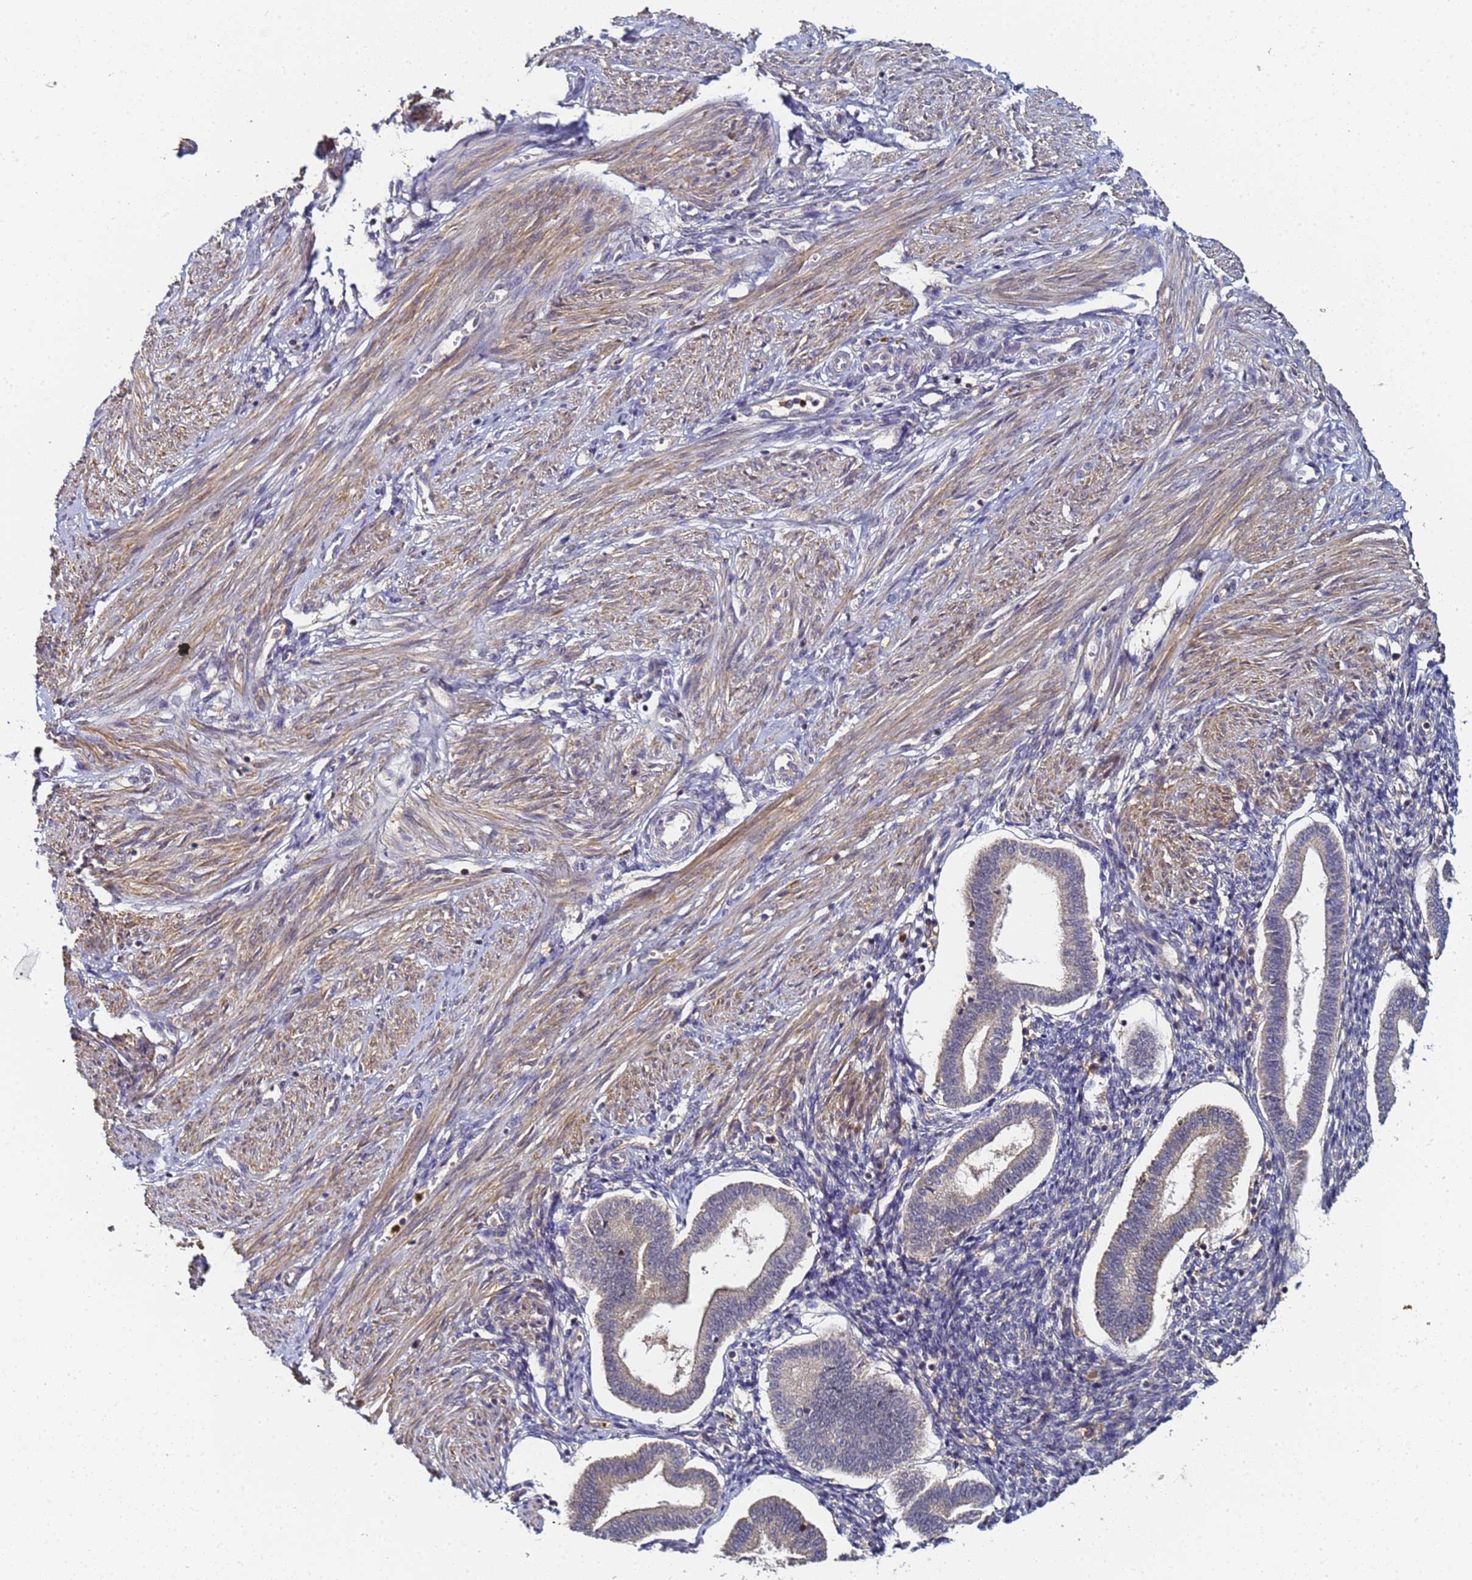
{"staining": {"intensity": "negative", "quantity": "none", "location": "none"}, "tissue": "endometrium", "cell_type": "Cells in endometrial stroma", "image_type": "normal", "snomed": [{"axis": "morphology", "description": "Normal tissue, NOS"}, {"axis": "topography", "description": "Endometrium"}], "caption": "This is a micrograph of immunohistochemistry staining of unremarkable endometrium, which shows no staining in cells in endometrial stroma.", "gene": "LRRC69", "patient": {"sex": "female", "age": 24}}